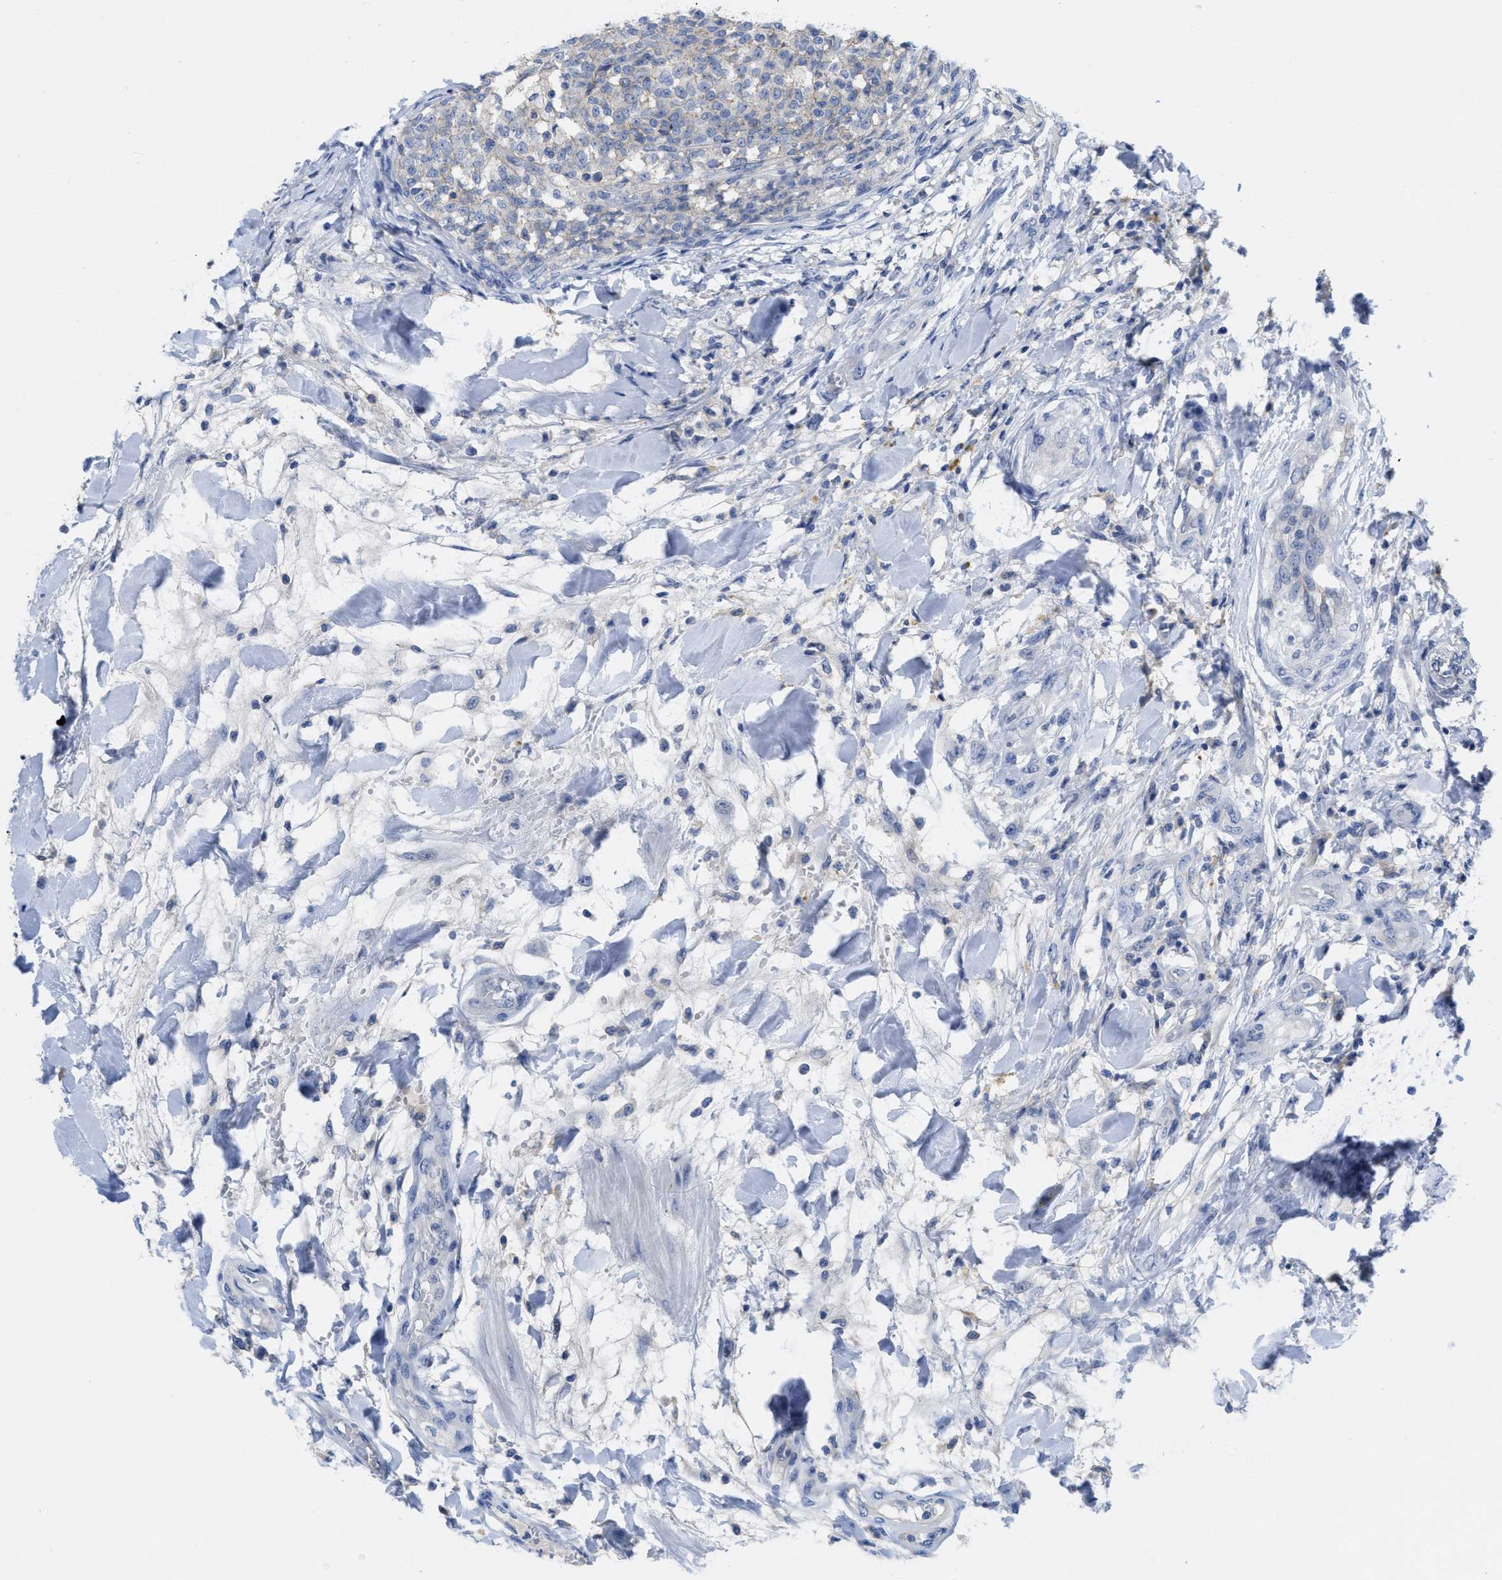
{"staining": {"intensity": "negative", "quantity": "none", "location": "none"}, "tissue": "testis cancer", "cell_type": "Tumor cells", "image_type": "cancer", "snomed": [{"axis": "morphology", "description": "Seminoma, NOS"}, {"axis": "topography", "description": "Testis"}], "caption": "An immunohistochemistry image of testis seminoma is shown. There is no staining in tumor cells of testis seminoma.", "gene": "CNNM4", "patient": {"sex": "male", "age": 59}}